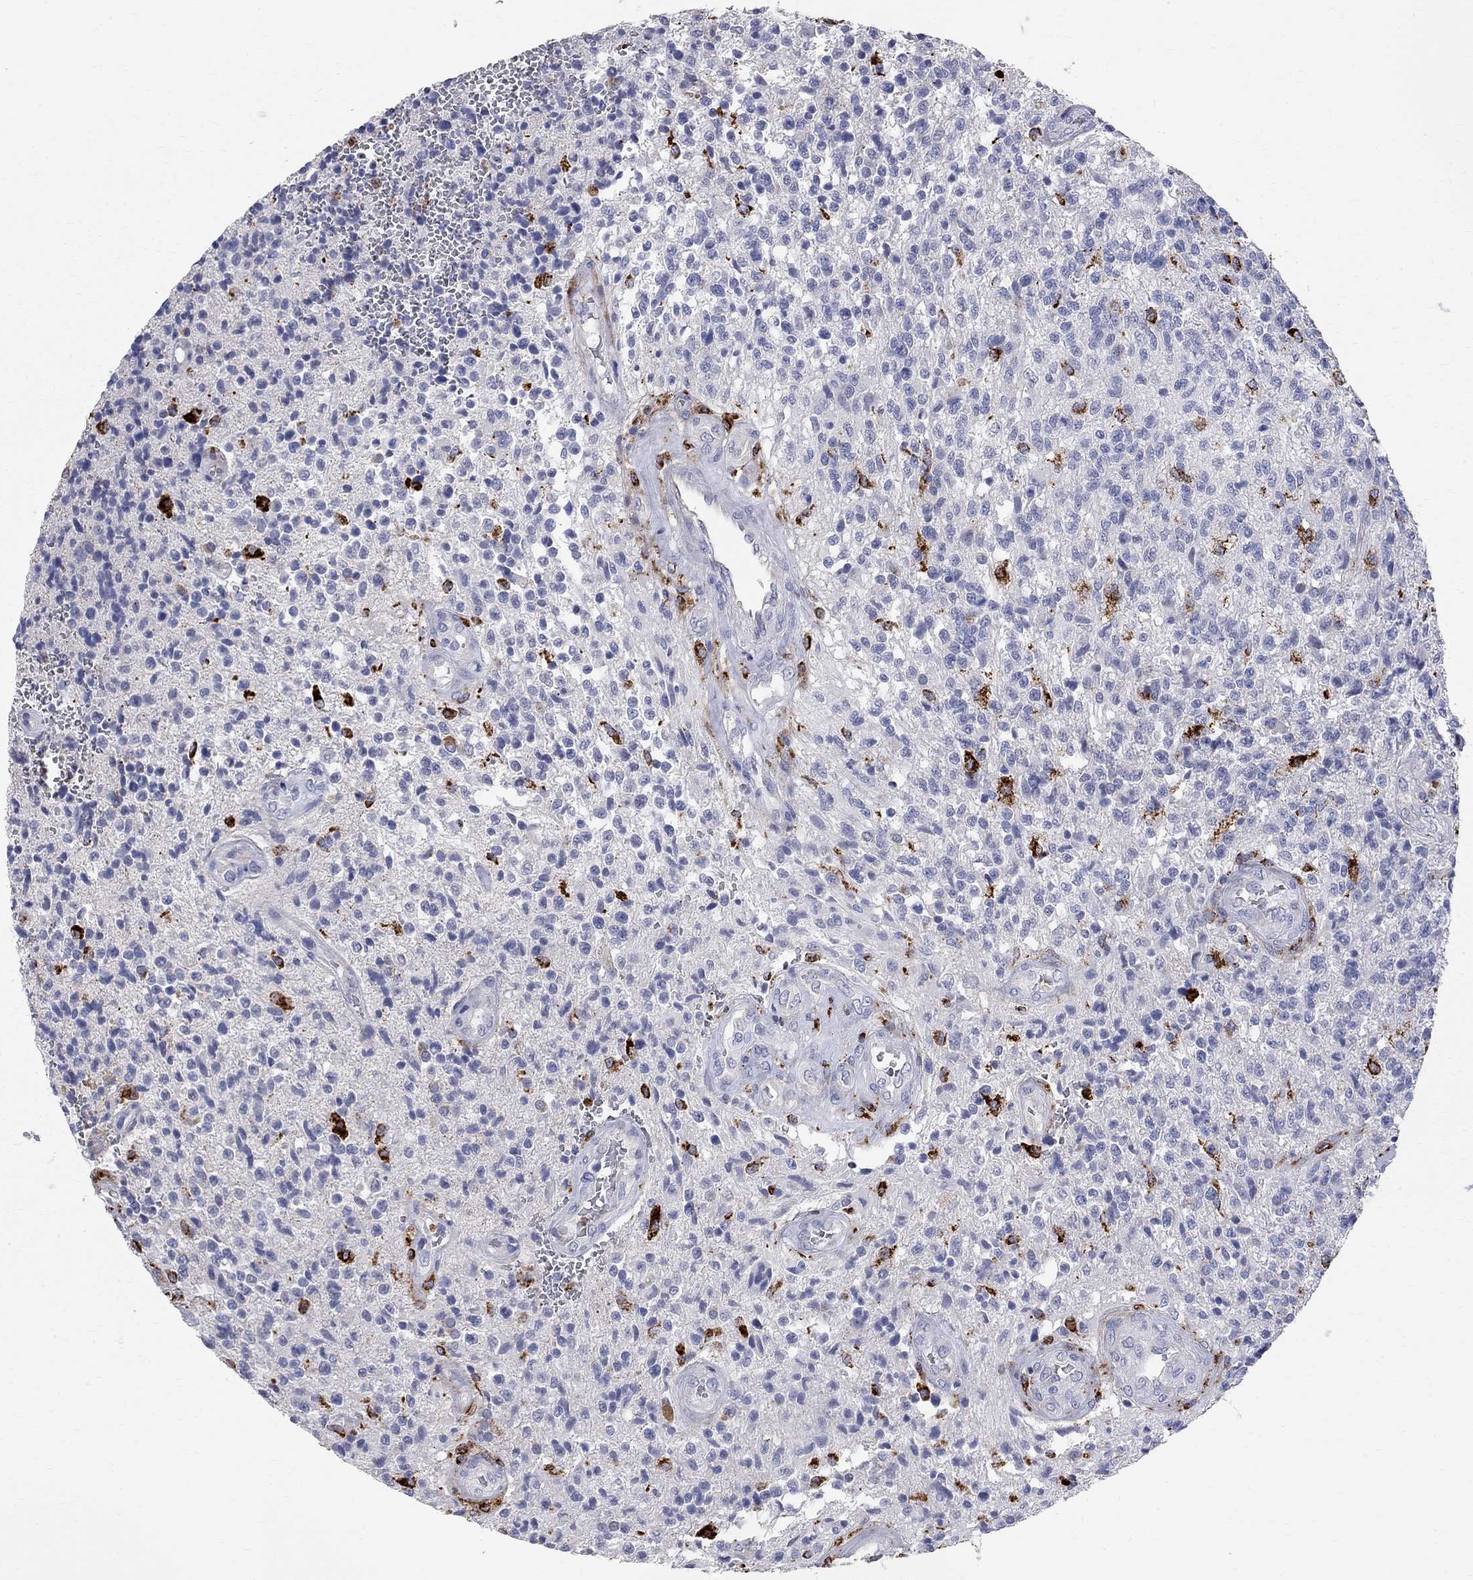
{"staining": {"intensity": "strong", "quantity": "<25%", "location": "cytoplasmic/membranous"}, "tissue": "glioma", "cell_type": "Tumor cells", "image_type": "cancer", "snomed": [{"axis": "morphology", "description": "Glioma, malignant, High grade"}, {"axis": "topography", "description": "Brain"}], "caption": "Glioma stained for a protein (brown) demonstrates strong cytoplasmic/membranous positive expression in about <25% of tumor cells.", "gene": "ACSL1", "patient": {"sex": "male", "age": 56}}